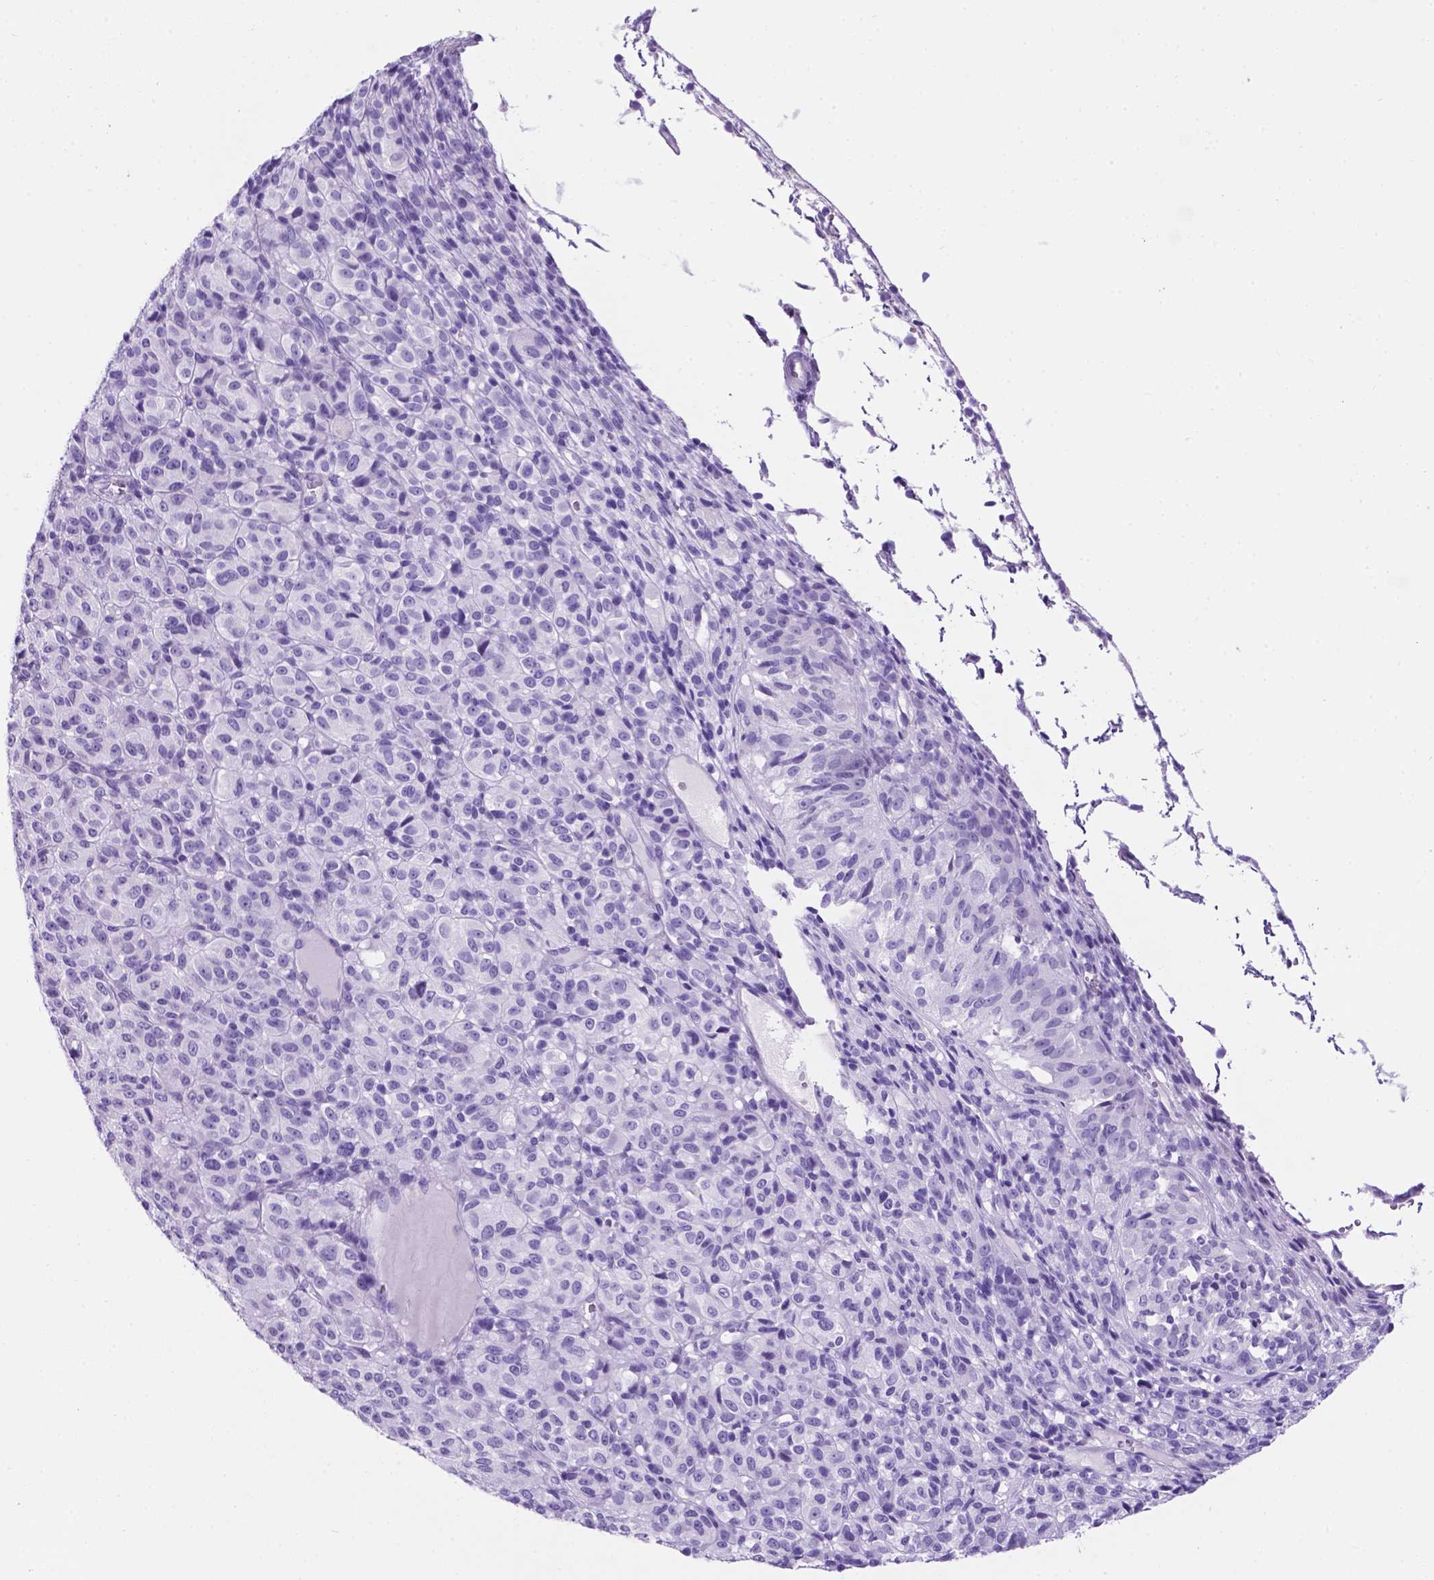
{"staining": {"intensity": "negative", "quantity": "none", "location": "none"}, "tissue": "melanoma", "cell_type": "Tumor cells", "image_type": "cancer", "snomed": [{"axis": "morphology", "description": "Malignant melanoma, Metastatic site"}, {"axis": "topography", "description": "Brain"}], "caption": "Melanoma was stained to show a protein in brown. There is no significant staining in tumor cells. Nuclei are stained in blue.", "gene": "C17orf107", "patient": {"sex": "female", "age": 56}}